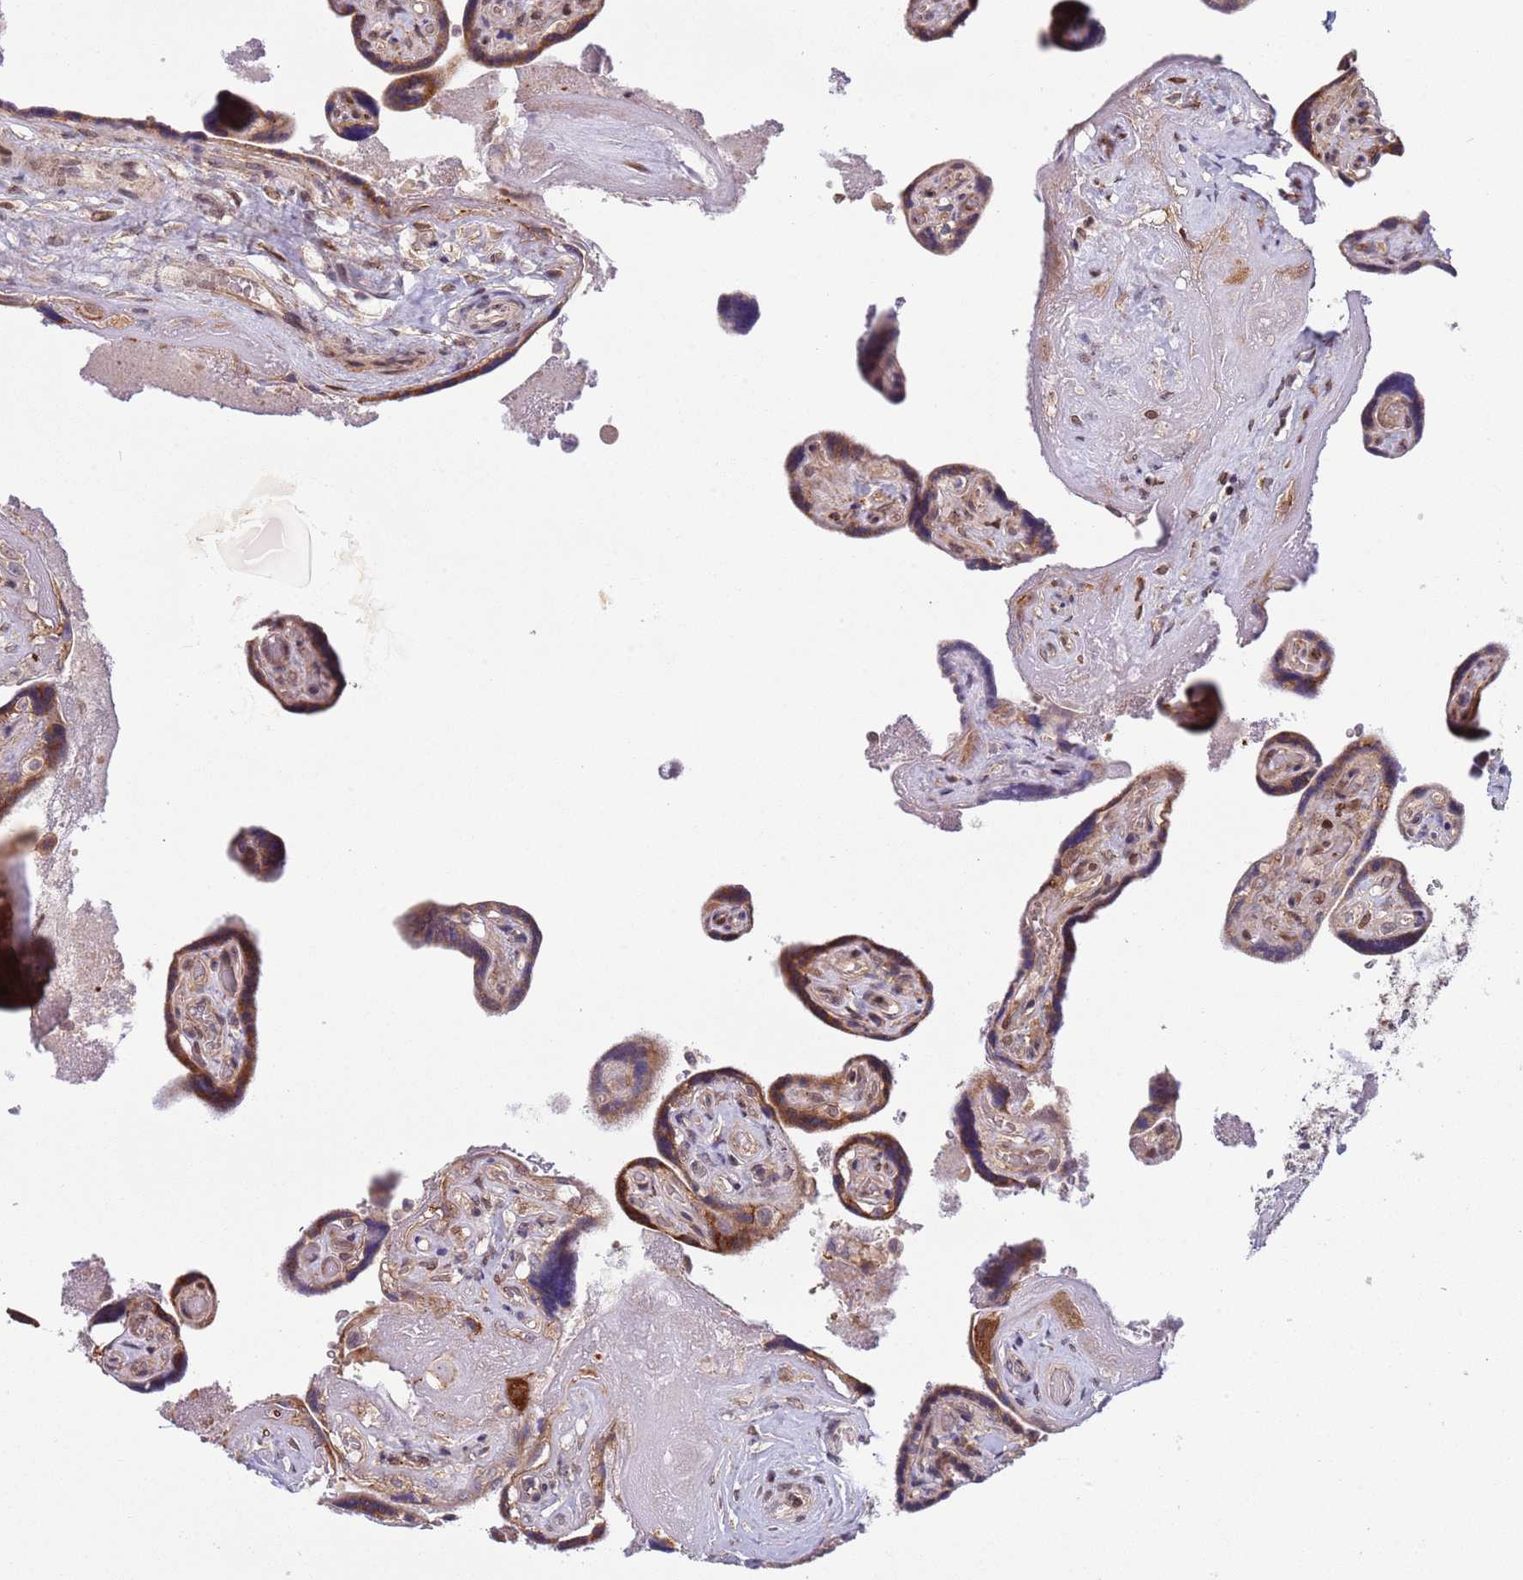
{"staining": {"intensity": "moderate", "quantity": "25%-75%", "location": "cytoplasmic/membranous"}, "tissue": "placenta", "cell_type": "Trophoblastic cells", "image_type": "normal", "snomed": [{"axis": "morphology", "description": "Normal tissue, NOS"}, {"axis": "topography", "description": "Placenta"}], "caption": "Trophoblastic cells display medium levels of moderate cytoplasmic/membranous staining in approximately 25%-75% of cells in unremarkable placenta.", "gene": "TBX10", "patient": {"sex": "female", "age": 32}}